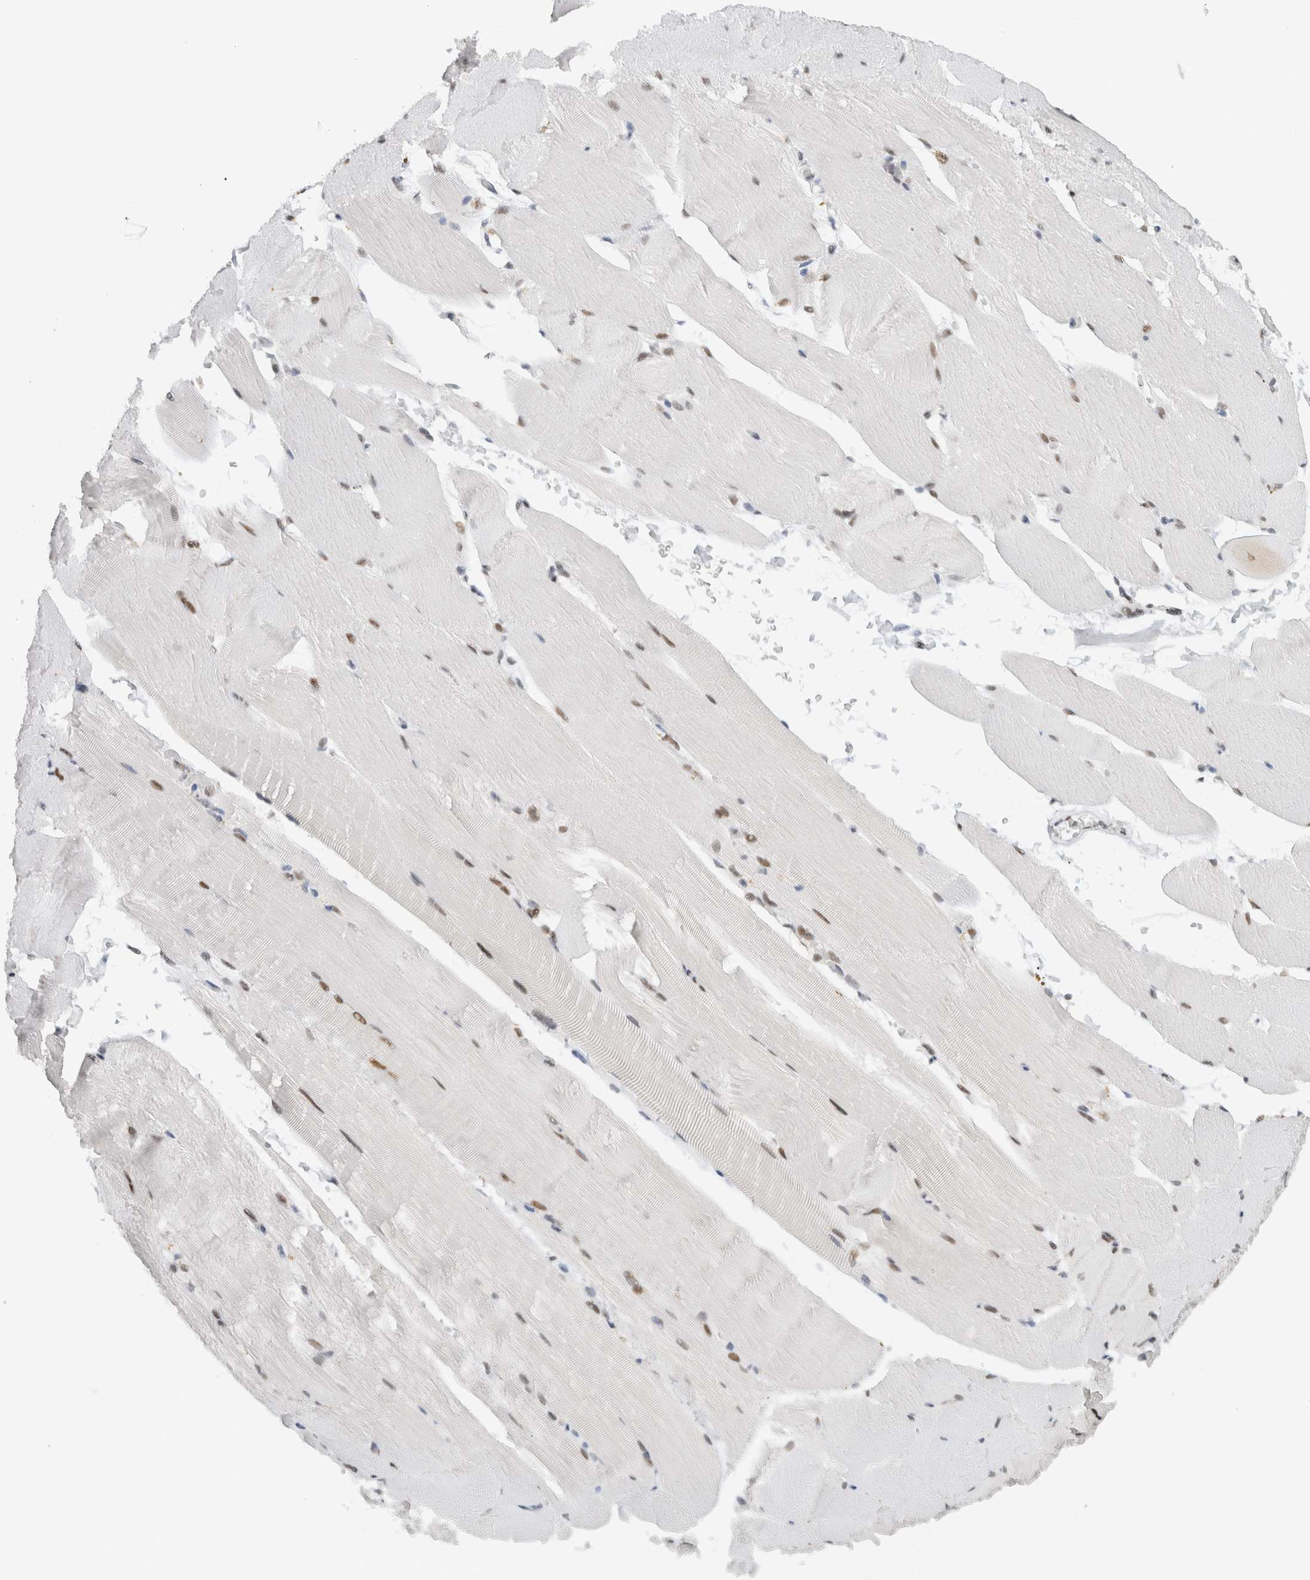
{"staining": {"intensity": "moderate", "quantity": "25%-75%", "location": "nuclear"}, "tissue": "skeletal muscle", "cell_type": "Myocytes", "image_type": "normal", "snomed": [{"axis": "morphology", "description": "Normal tissue, NOS"}, {"axis": "topography", "description": "Skeletal muscle"}, {"axis": "topography", "description": "Parathyroid gland"}], "caption": "Immunohistochemical staining of unremarkable skeletal muscle displays moderate nuclear protein positivity in about 25%-75% of myocytes.", "gene": "COPS7A", "patient": {"sex": "female", "age": 37}}